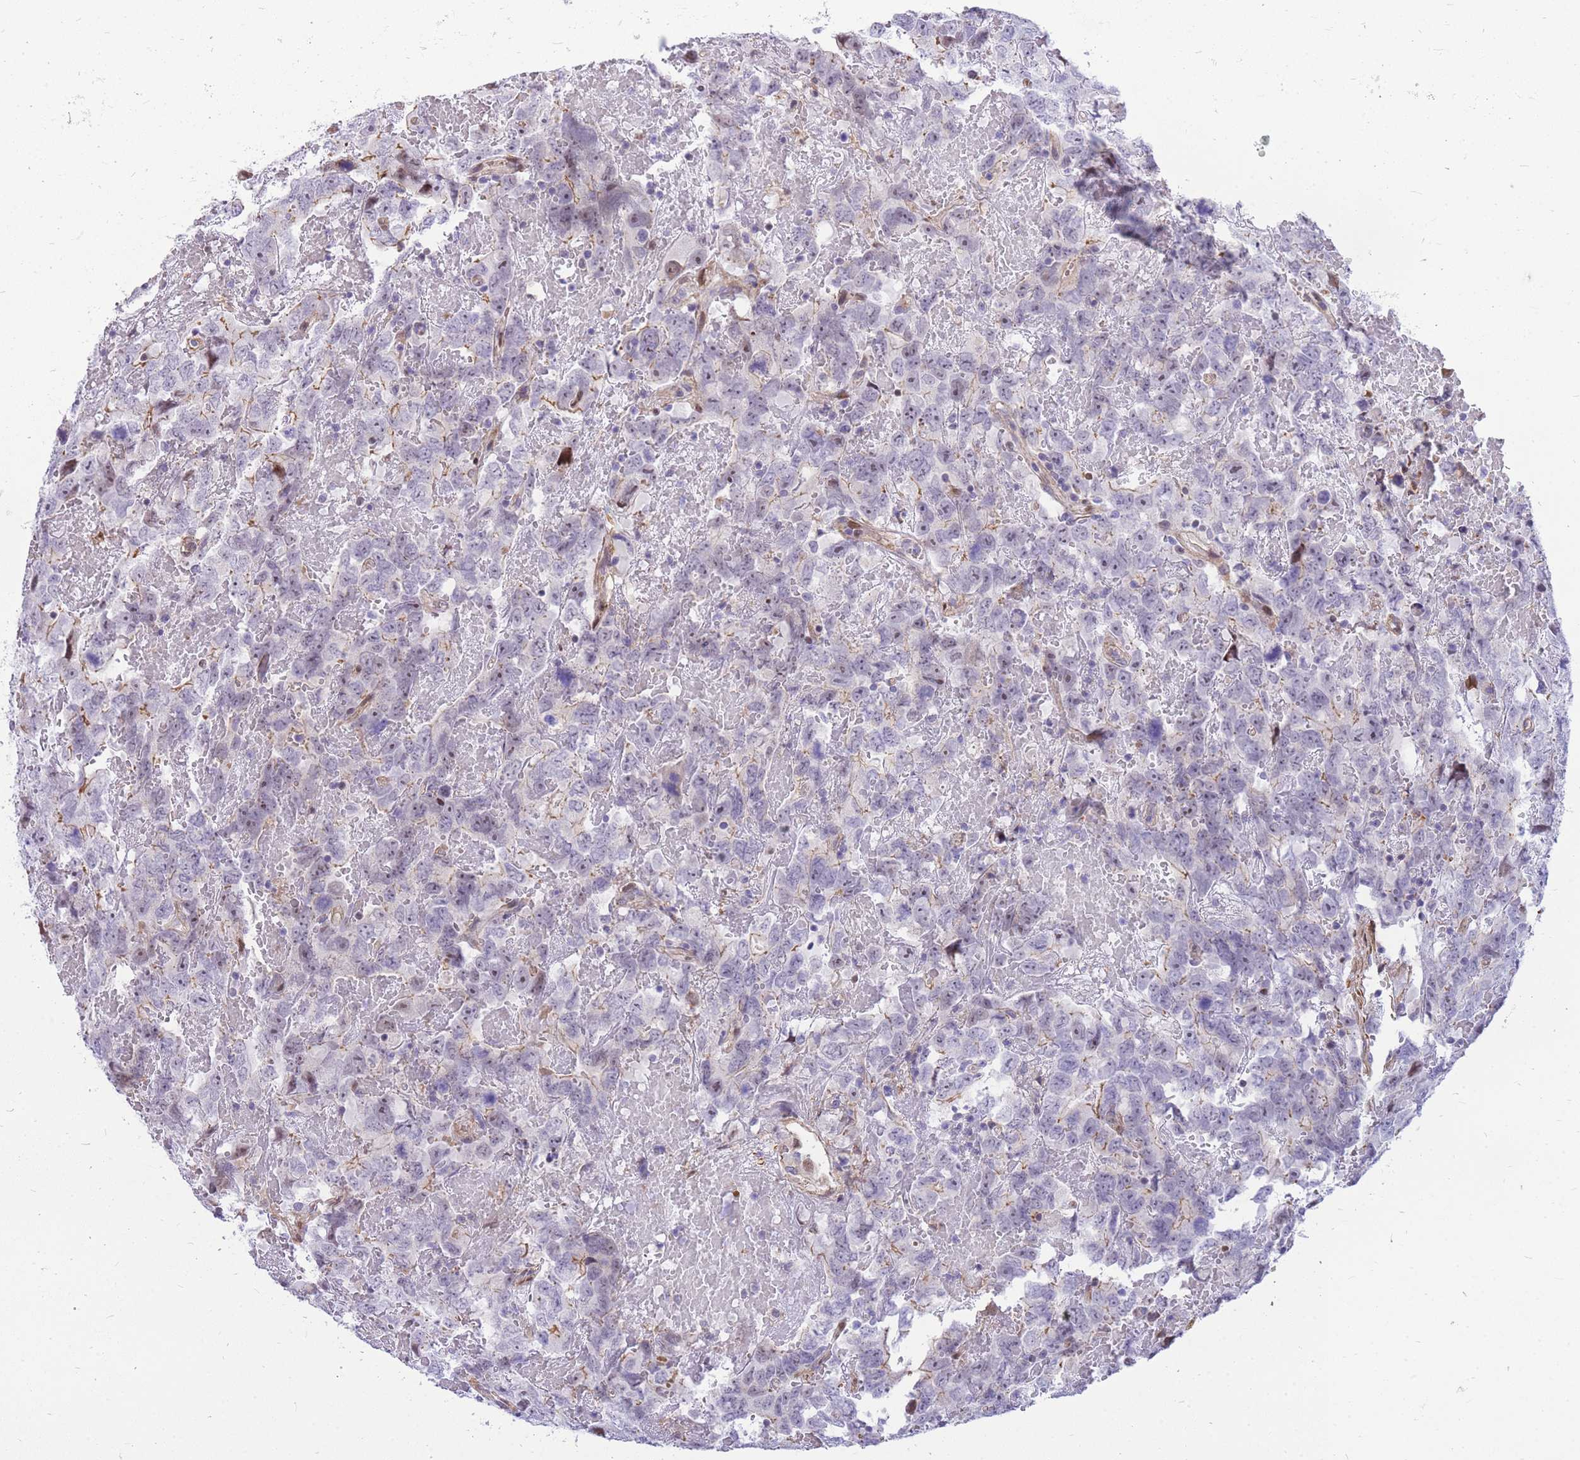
{"staining": {"intensity": "moderate", "quantity": "<25%", "location": "cytoplasmic/membranous"}, "tissue": "testis cancer", "cell_type": "Tumor cells", "image_type": "cancer", "snomed": [{"axis": "morphology", "description": "Carcinoma, Embryonal, NOS"}, {"axis": "topography", "description": "Testis"}], "caption": "A brown stain labels moderate cytoplasmic/membranous positivity of a protein in human testis cancer tumor cells. The protein is stained brown, and the nuclei are stained in blue (DAB (3,3'-diaminobenzidine) IHC with brightfield microscopy, high magnification).", "gene": "S100PBP", "patient": {"sex": "male", "age": 45}}